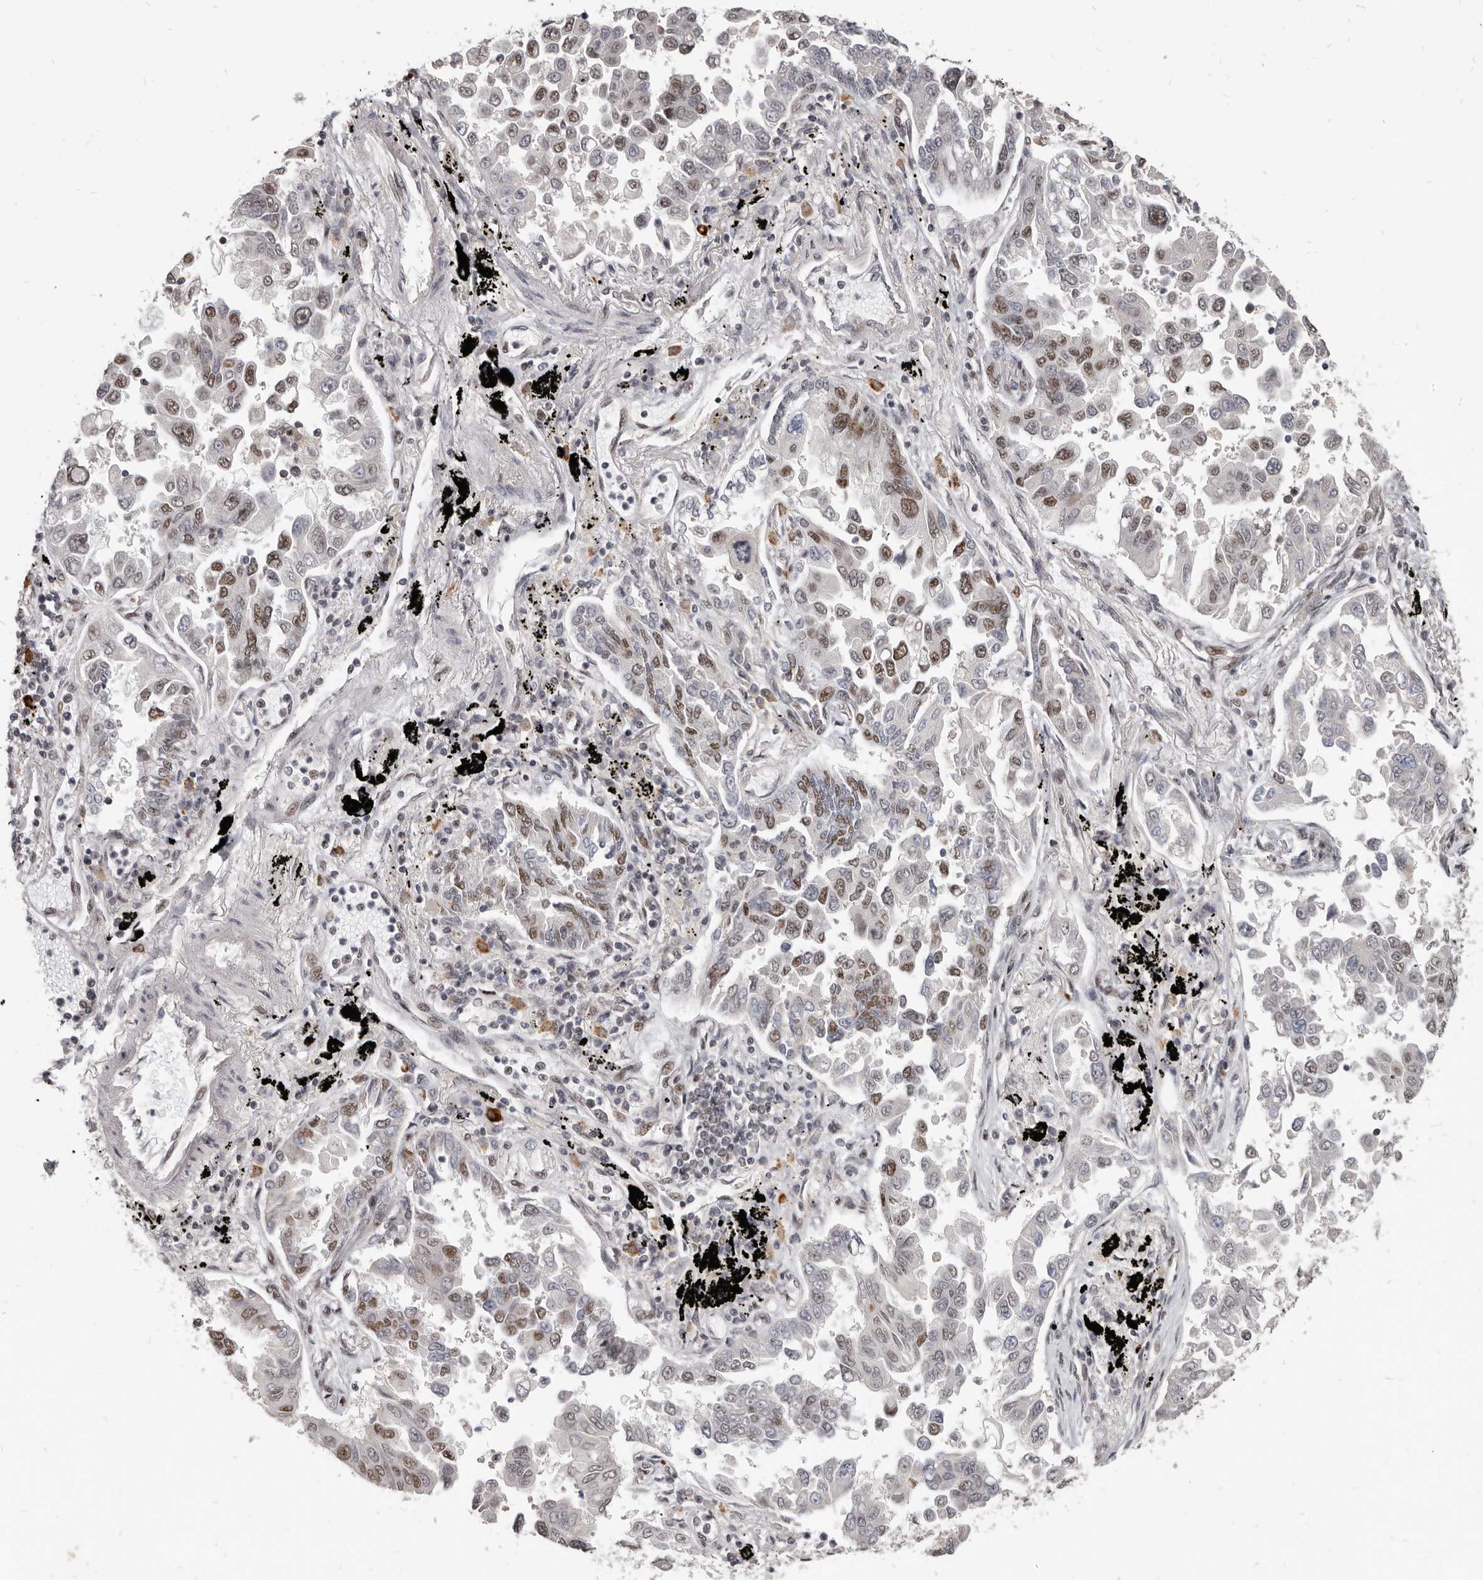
{"staining": {"intensity": "moderate", "quantity": "25%-75%", "location": "nuclear"}, "tissue": "lung cancer", "cell_type": "Tumor cells", "image_type": "cancer", "snomed": [{"axis": "morphology", "description": "Adenocarcinoma, NOS"}, {"axis": "topography", "description": "Lung"}], "caption": "The photomicrograph displays immunohistochemical staining of adenocarcinoma (lung). There is moderate nuclear staining is appreciated in approximately 25%-75% of tumor cells. (Stains: DAB (3,3'-diaminobenzidine) in brown, nuclei in blue, Microscopy: brightfield microscopy at high magnification).", "gene": "ATF5", "patient": {"sex": "female", "age": 67}}